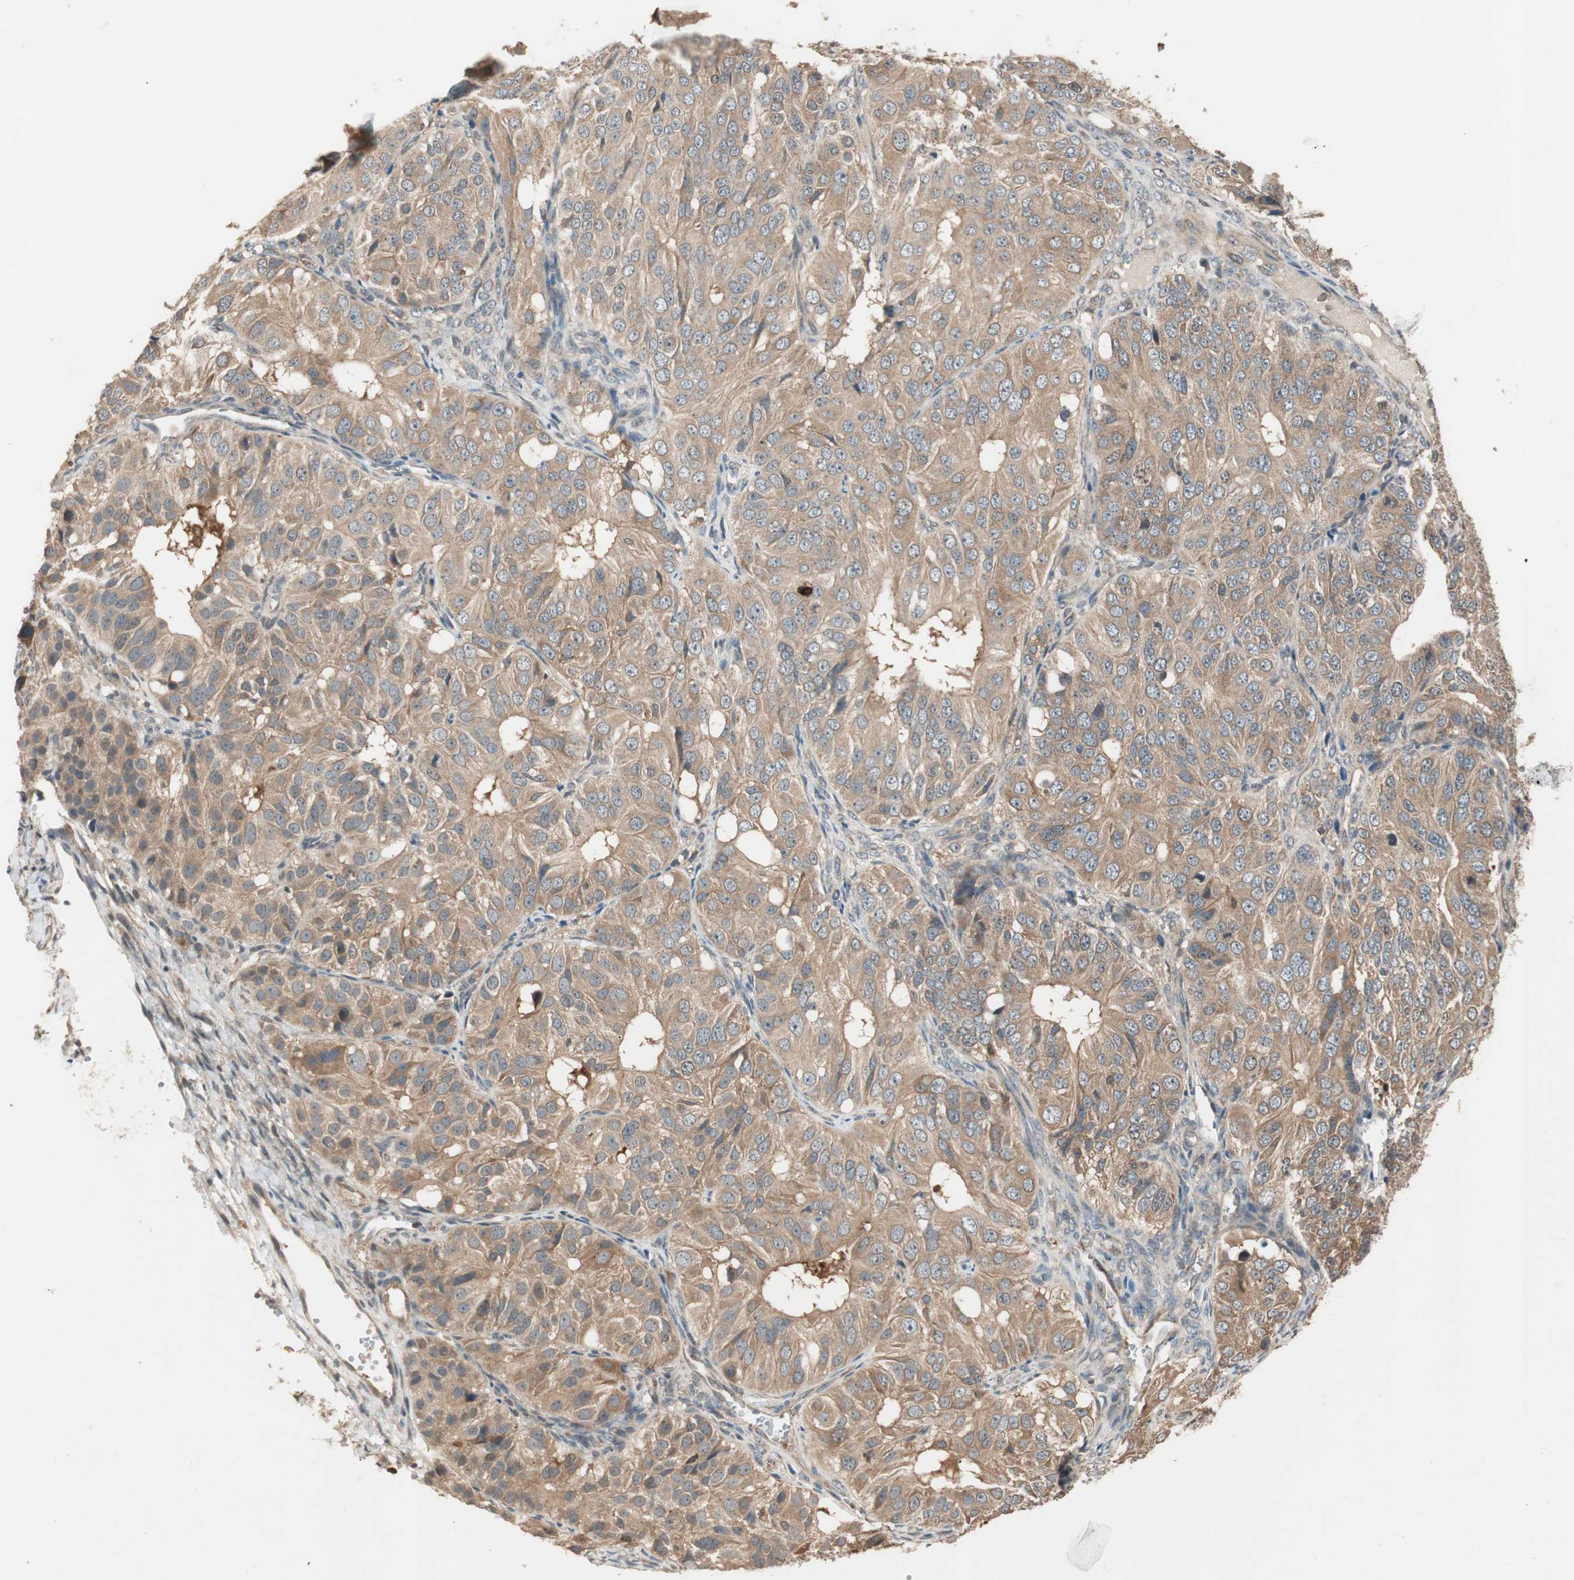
{"staining": {"intensity": "weak", "quantity": ">75%", "location": "cytoplasmic/membranous"}, "tissue": "ovarian cancer", "cell_type": "Tumor cells", "image_type": "cancer", "snomed": [{"axis": "morphology", "description": "Carcinoma, endometroid"}, {"axis": "topography", "description": "Ovary"}], "caption": "Endometroid carcinoma (ovarian) stained for a protein exhibits weak cytoplasmic/membranous positivity in tumor cells.", "gene": "ATP6AP2", "patient": {"sex": "female", "age": 51}}